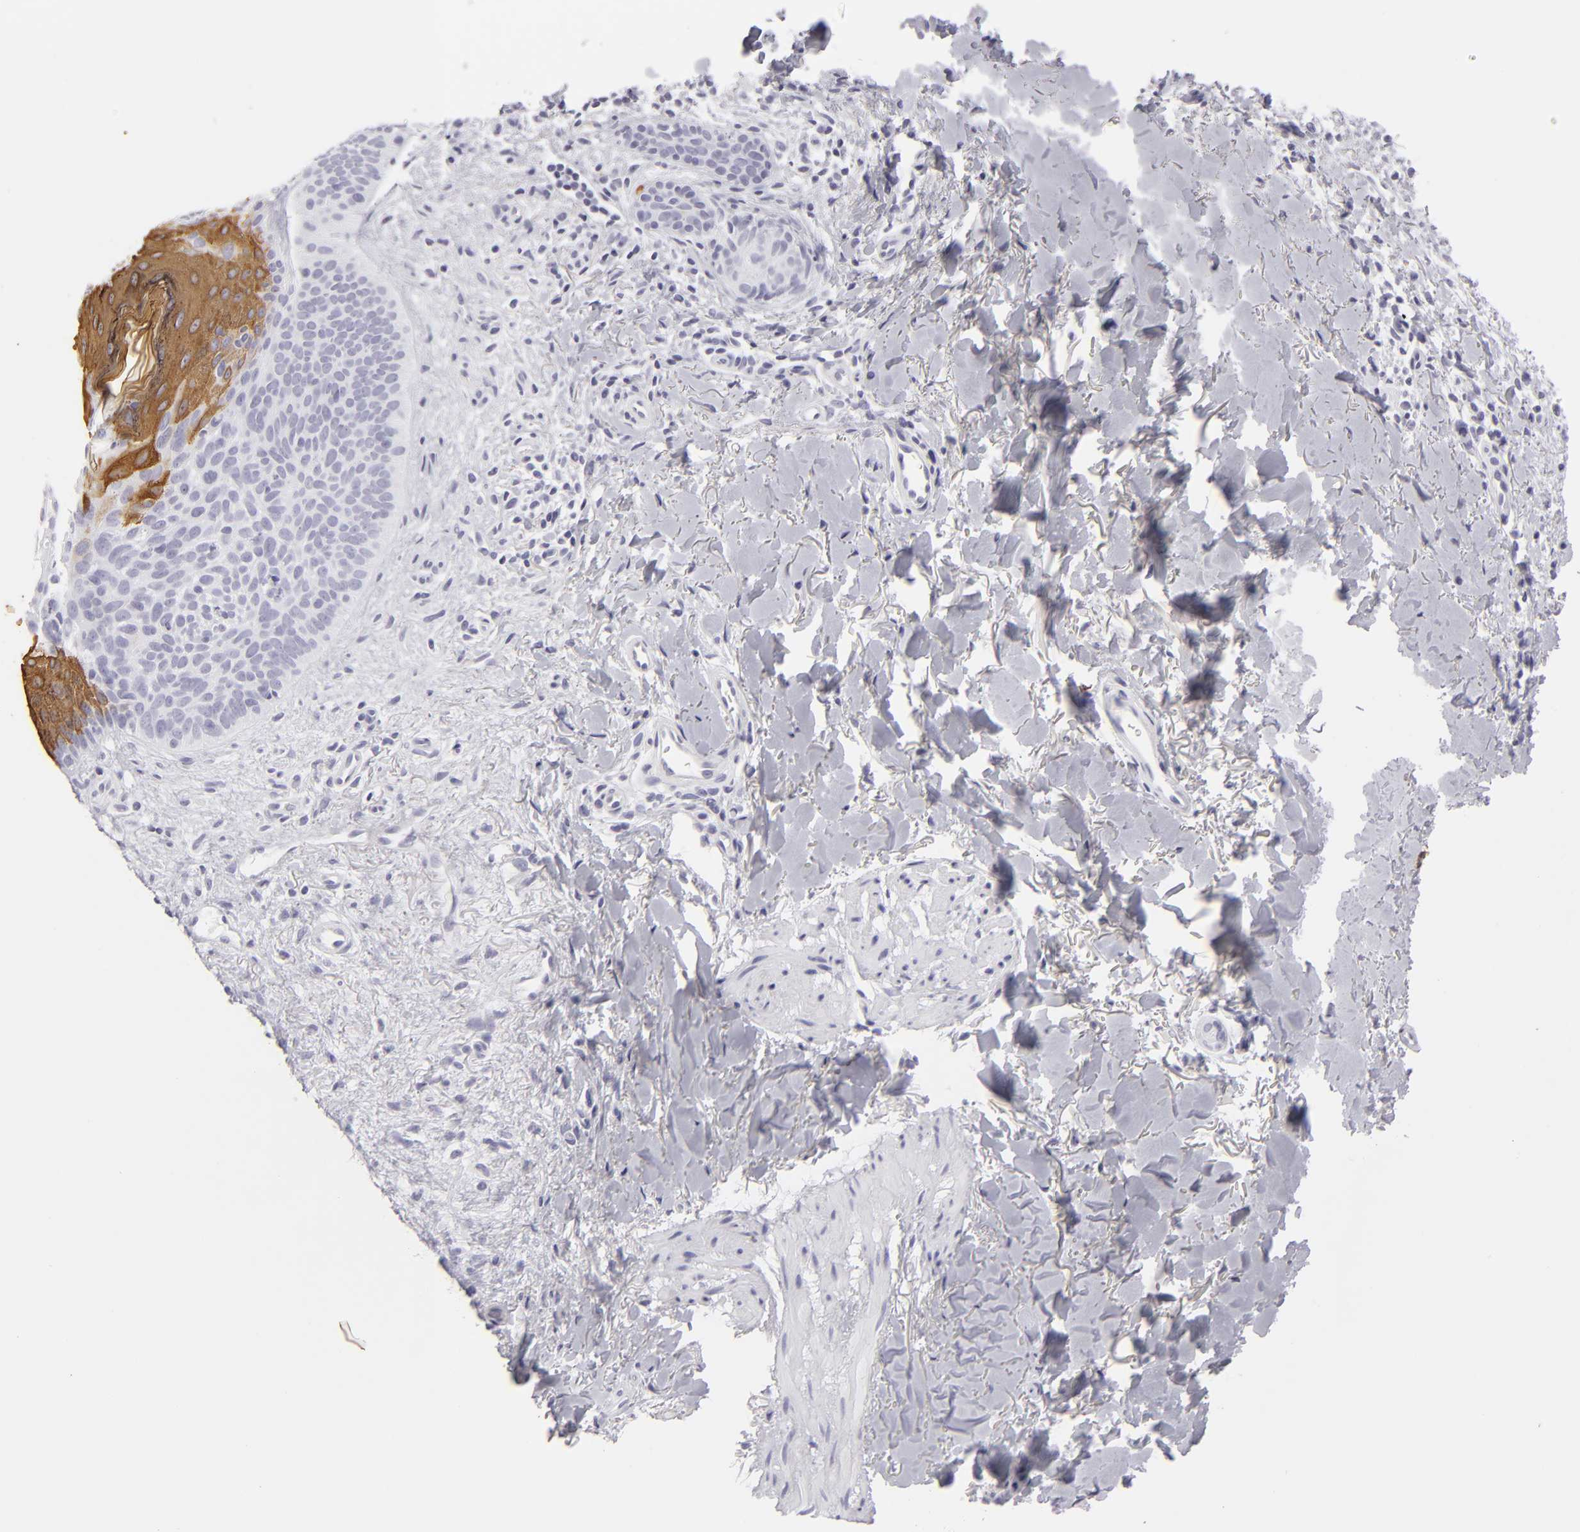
{"staining": {"intensity": "negative", "quantity": "none", "location": "none"}, "tissue": "skin cancer", "cell_type": "Tumor cells", "image_type": "cancer", "snomed": [{"axis": "morphology", "description": "Basal cell carcinoma"}, {"axis": "topography", "description": "Skin"}], "caption": "IHC image of human skin cancer stained for a protein (brown), which displays no staining in tumor cells. (Brightfield microscopy of DAB (3,3'-diaminobenzidine) immunohistochemistry (IHC) at high magnification).", "gene": "KRT1", "patient": {"sex": "female", "age": 78}}